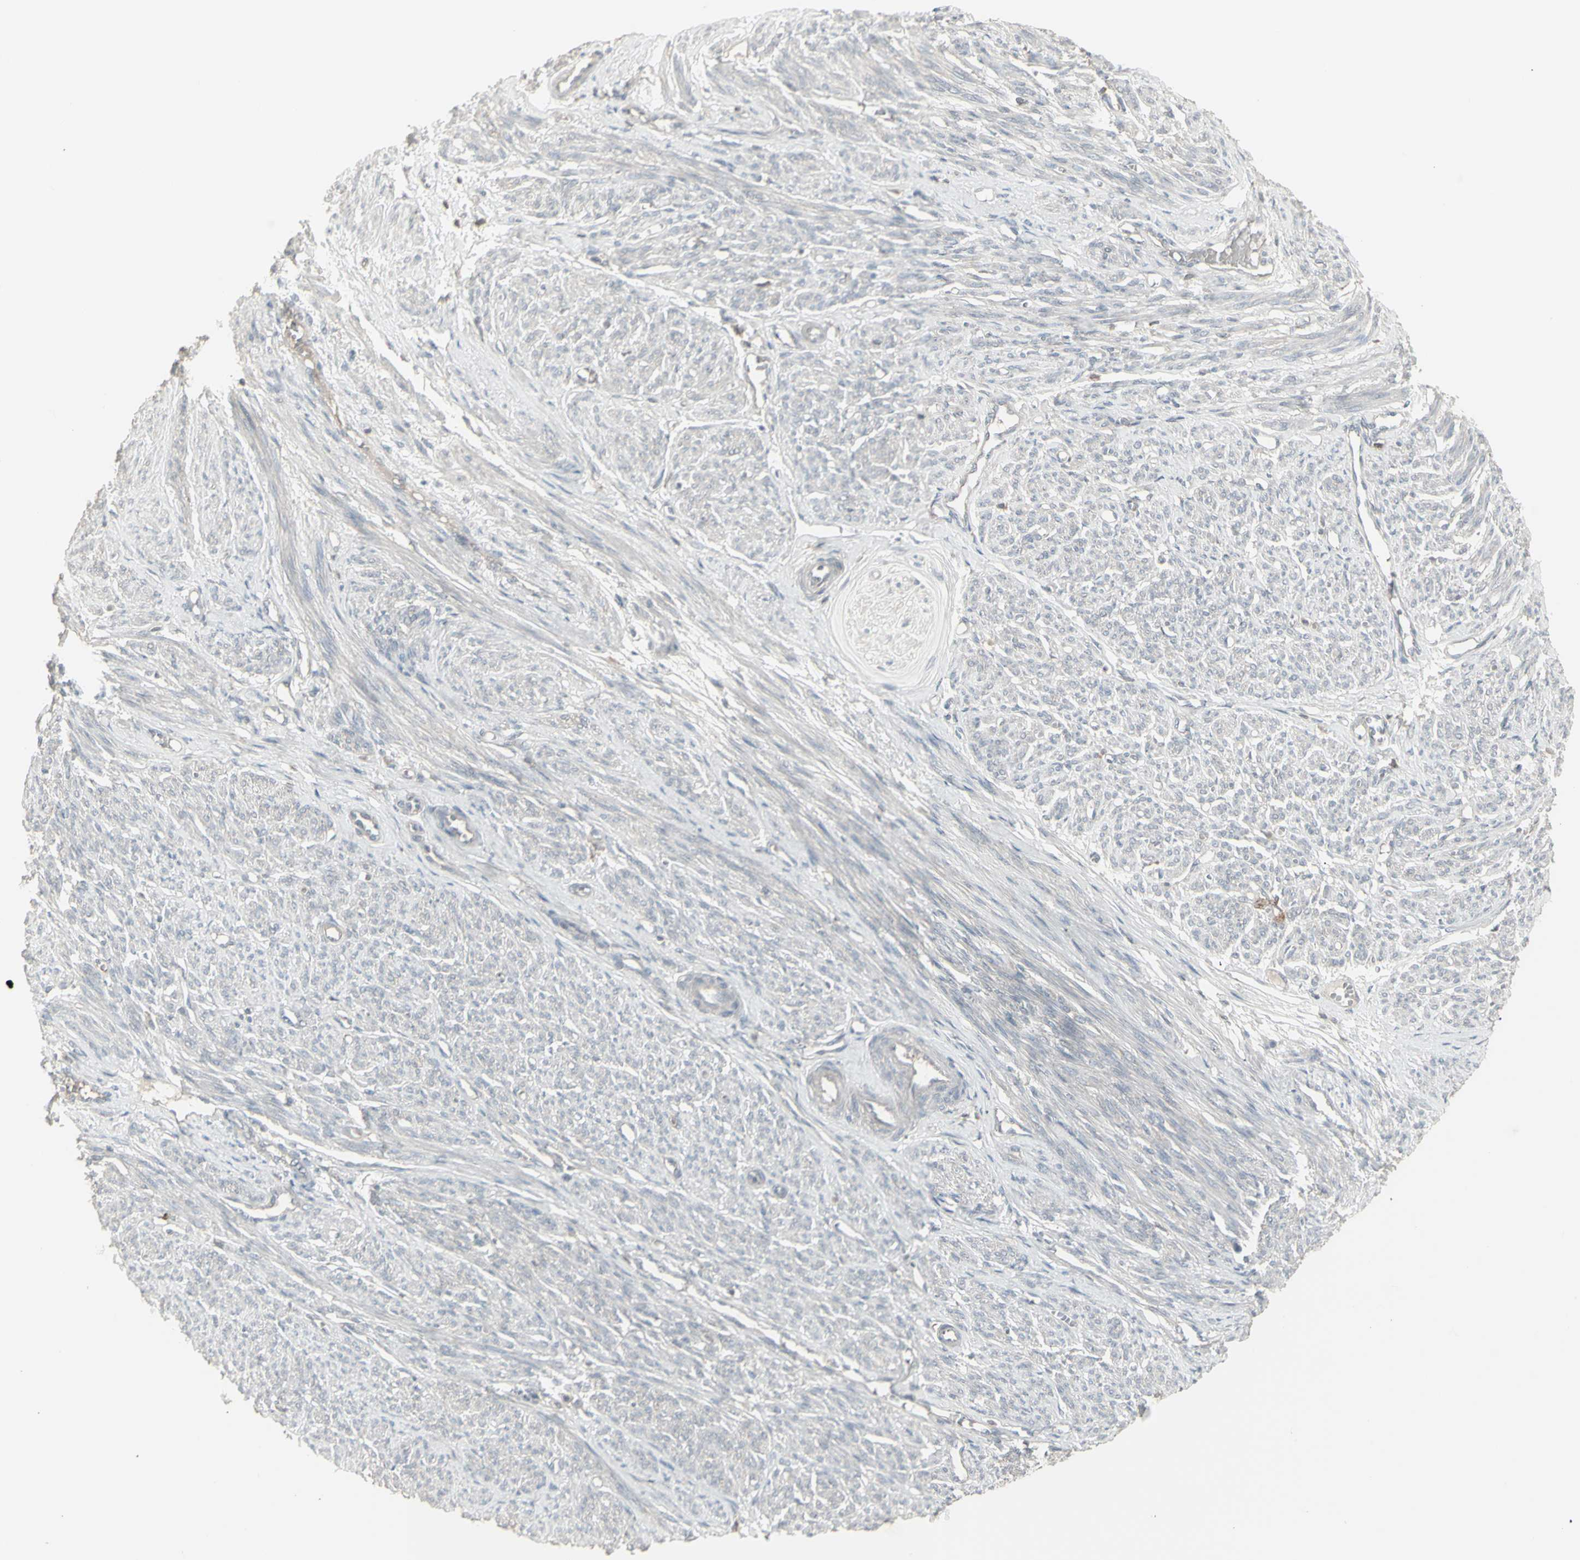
{"staining": {"intensity": "negative", "quantity": "none", "location": "none"}, "tissue": "smooth muscle", "cell_type": "Smooth muscle cells", "image_type": "normal", "snomed": [{"axis": "morphology", "description": "Normal tissue, NOS"}, {"axis": "topography", "description": "Smooth muscle"}], "caption": "There is no significant staining in smooth muscle cells of smooth muscle.", "gene": "CSK", "patient": {"sex": "female", "age": 65}}